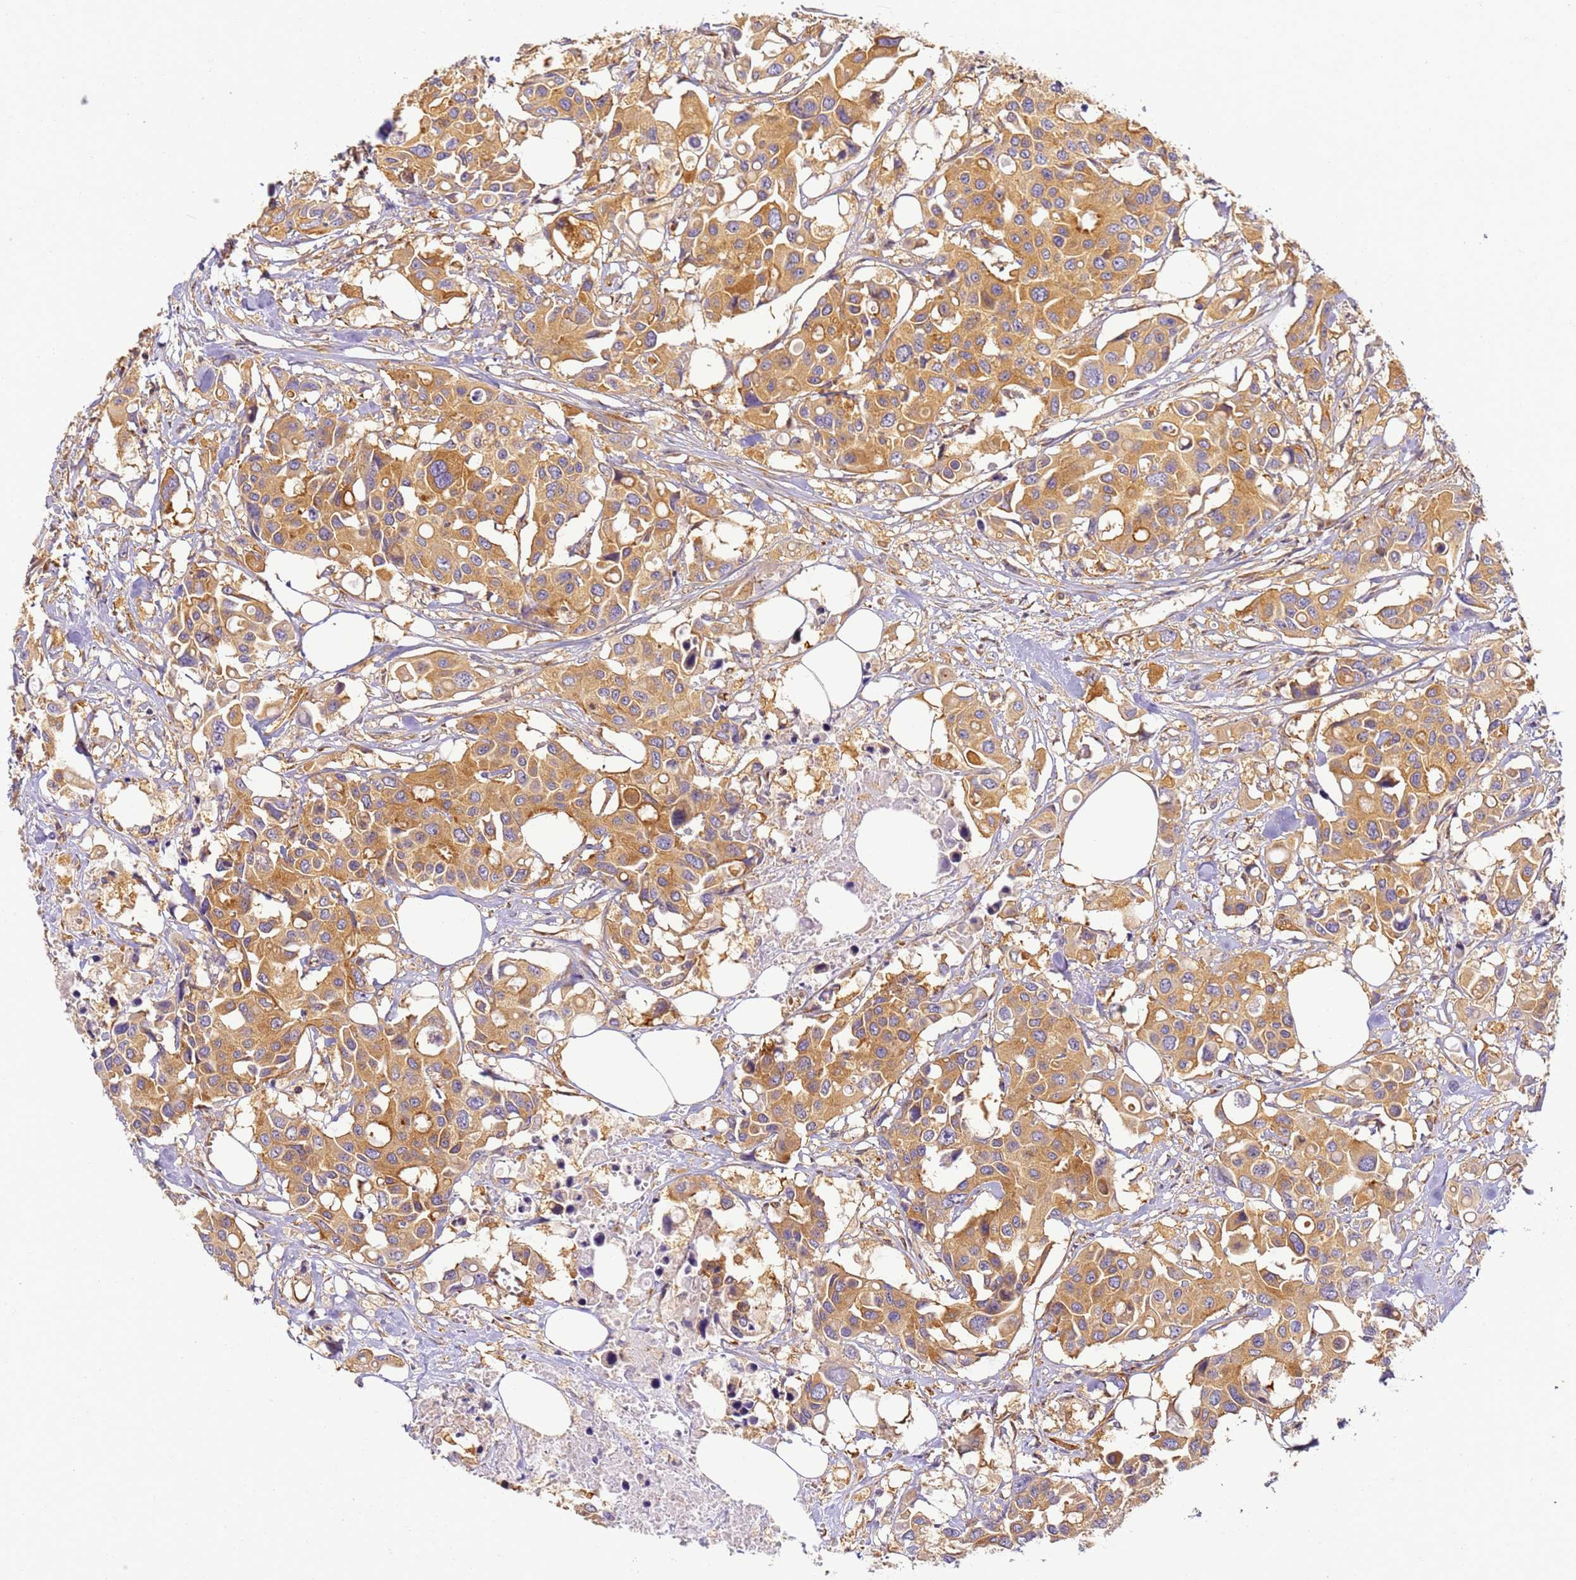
{"staining": {"intensity": "moderate", "quantity": ">75%", "location": "cytoplasmic/membranous"}, "tissue": "colorectal cancer", "cell_type": "Tumor cells", "image_type": "cancer", "snomed": [{"axis": "morphology", "description": "Adenocarcinoma, NOS"}, {"axis": "topography", "description": "Colon"}], "caption": "A brown stain shows moderate cytoplasmic/membranous expression of a protein in colorectal cancer tumor cells.", "gene": "DYNC1I2", "patient": {"sex": "male", "age": 77}}